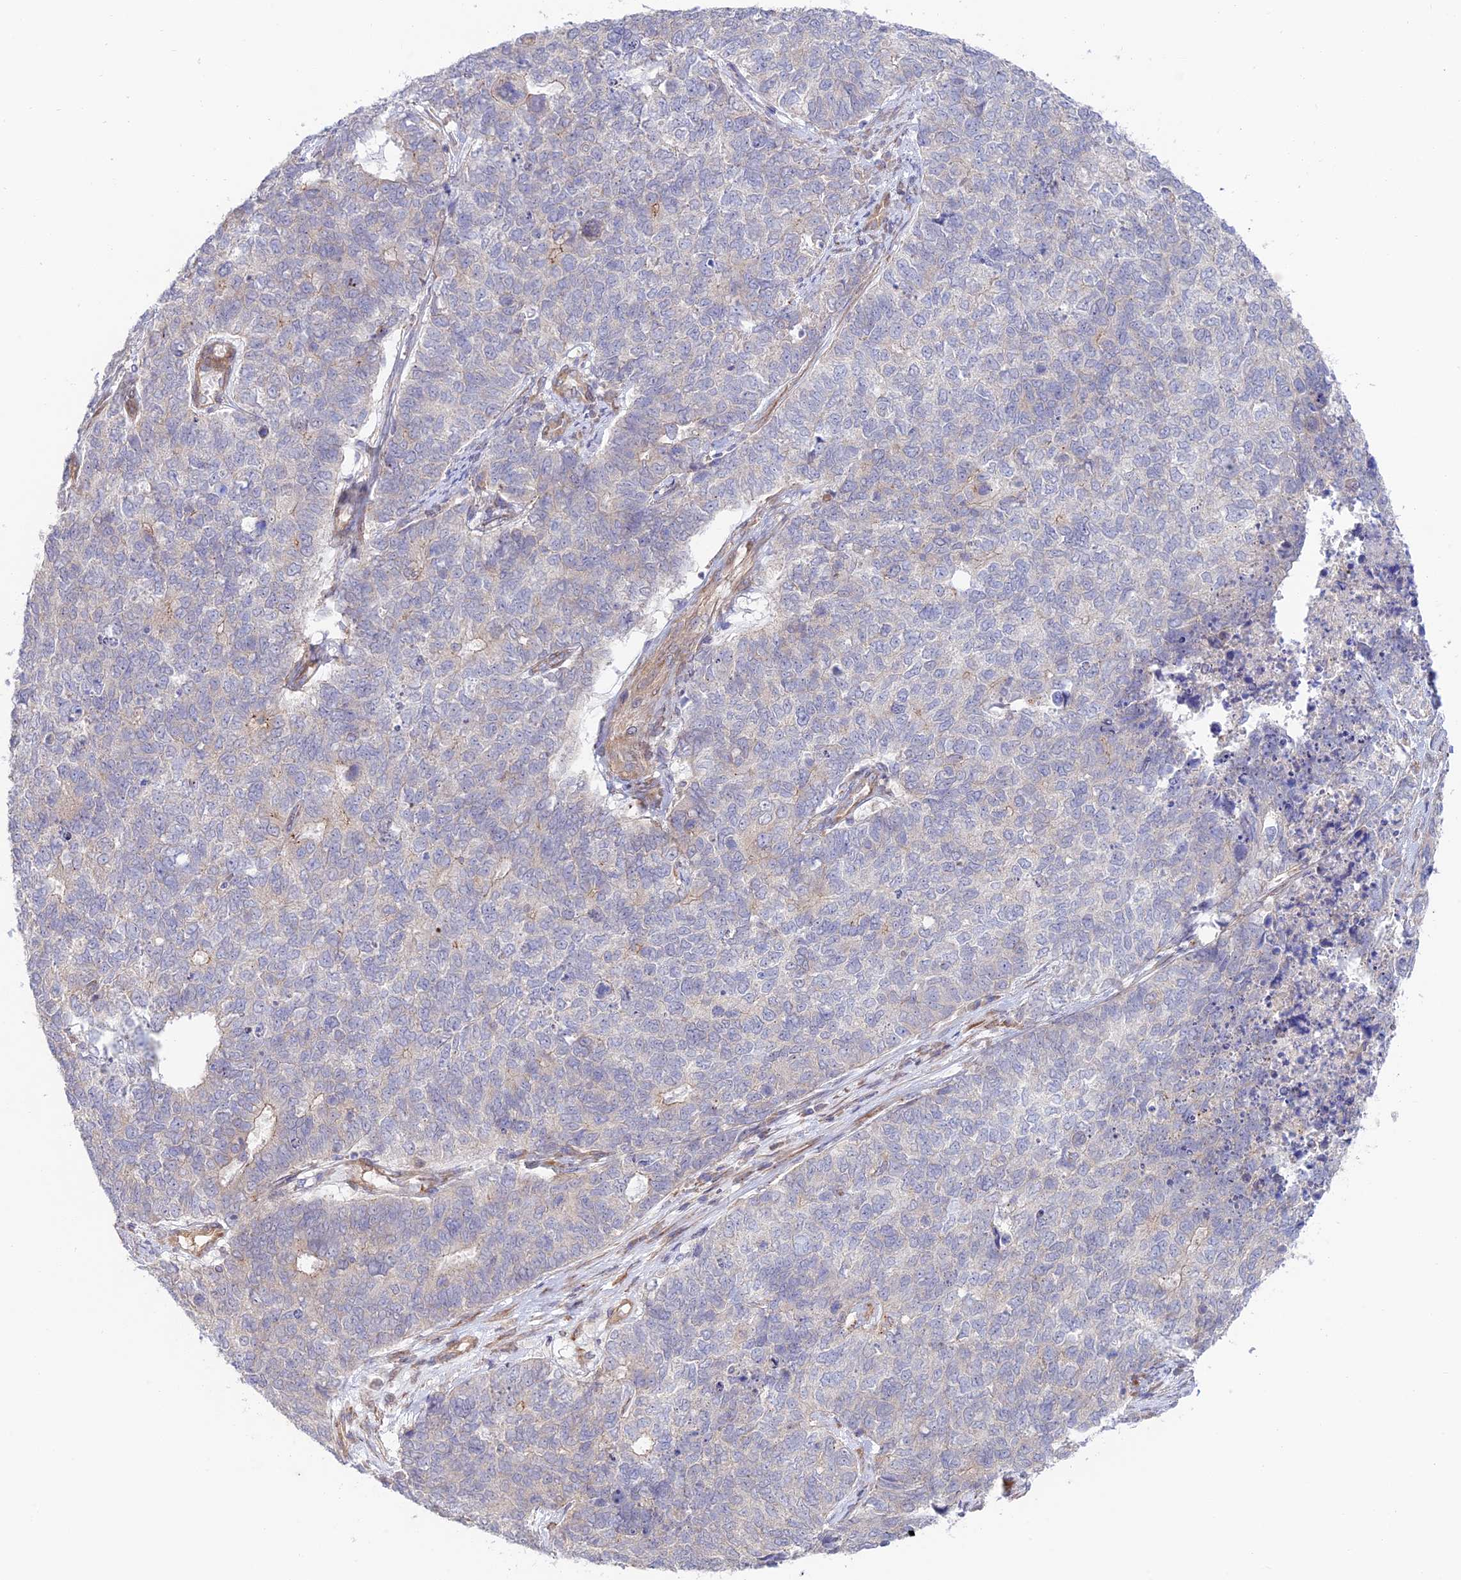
{"staining": {"intensity": "negative", "quantity": "none", "location": "none"}, "tissue": "cervical cancer", "cell_type": "Tumor cells", "image_type": "cancer", "snomed": [{"axis": "morphology", "description": "Squamous cell carcinoma, NOS"}, {"axis": "topography", "description": "Cervix"}], "caption": "A micrograph of human cervical cancer (squamous cell carcinoma) is negative for staining in tumor cells.", "gene": "KCNAB1", "patient": {"sex": "female", "age": 63}}